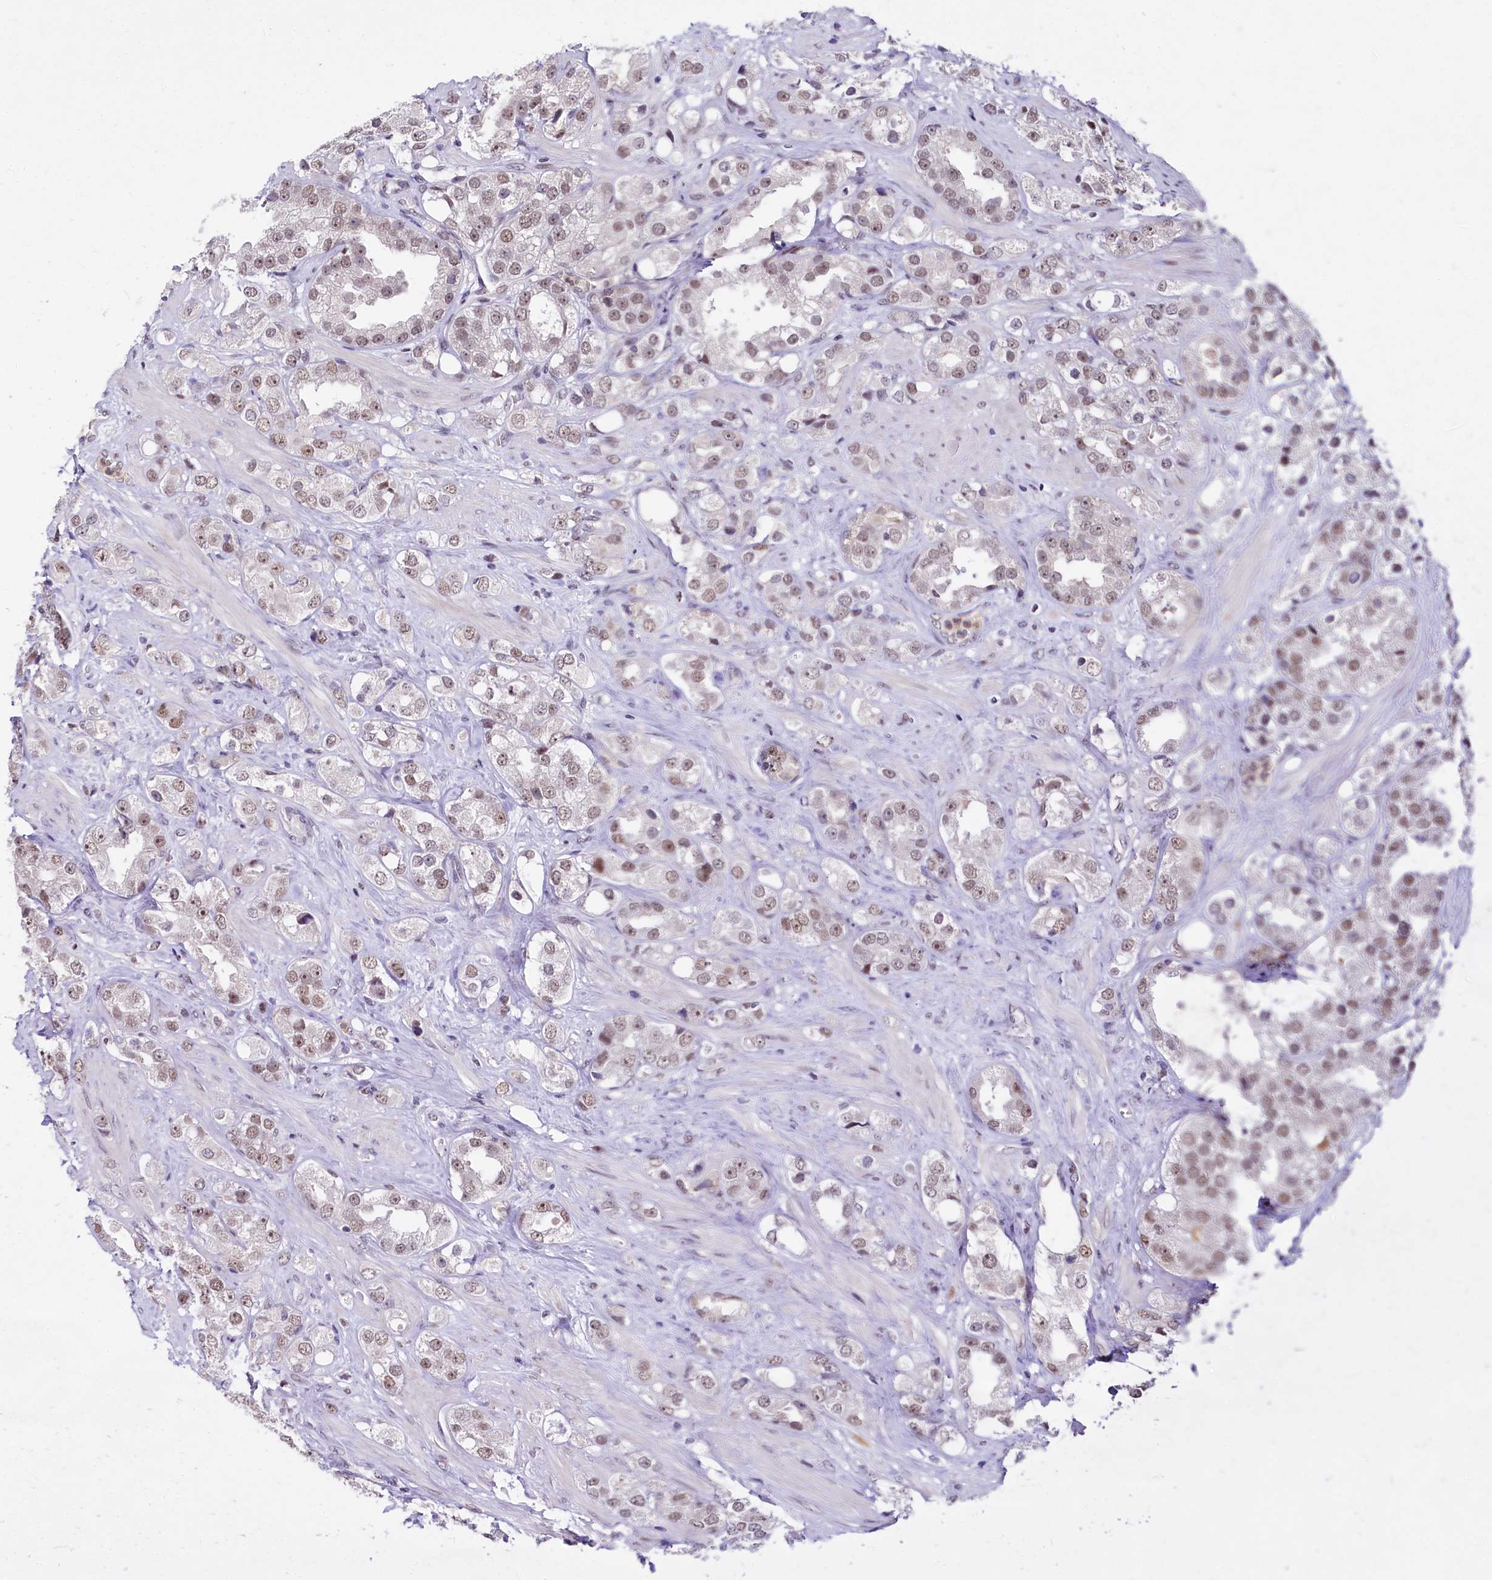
{"staining": {"intensity": "weak", "quantity": ">75%", "location": "nuclear"}, "tissue": "prostate cancer", "cell_type": "Tumor cells", "image_type": "cancer", "snomed": [{"axis": "morphology", "description": "Adenocarcinoma, NOS"}, {"axis": "topography", "description": "Prostate"}], "caption": "IHC histopathology image of neoplastic tissue: human prostate cancer (adenocarcinoma) stained using immunohistochemistry (IHC) exhibits low levels of weak protein expression localized specifically in the nuclear of tumor cells, appearing as a nuclear brown color.", "gene": "SCAF11", "patient": {"sex": "male", "age": 79}}